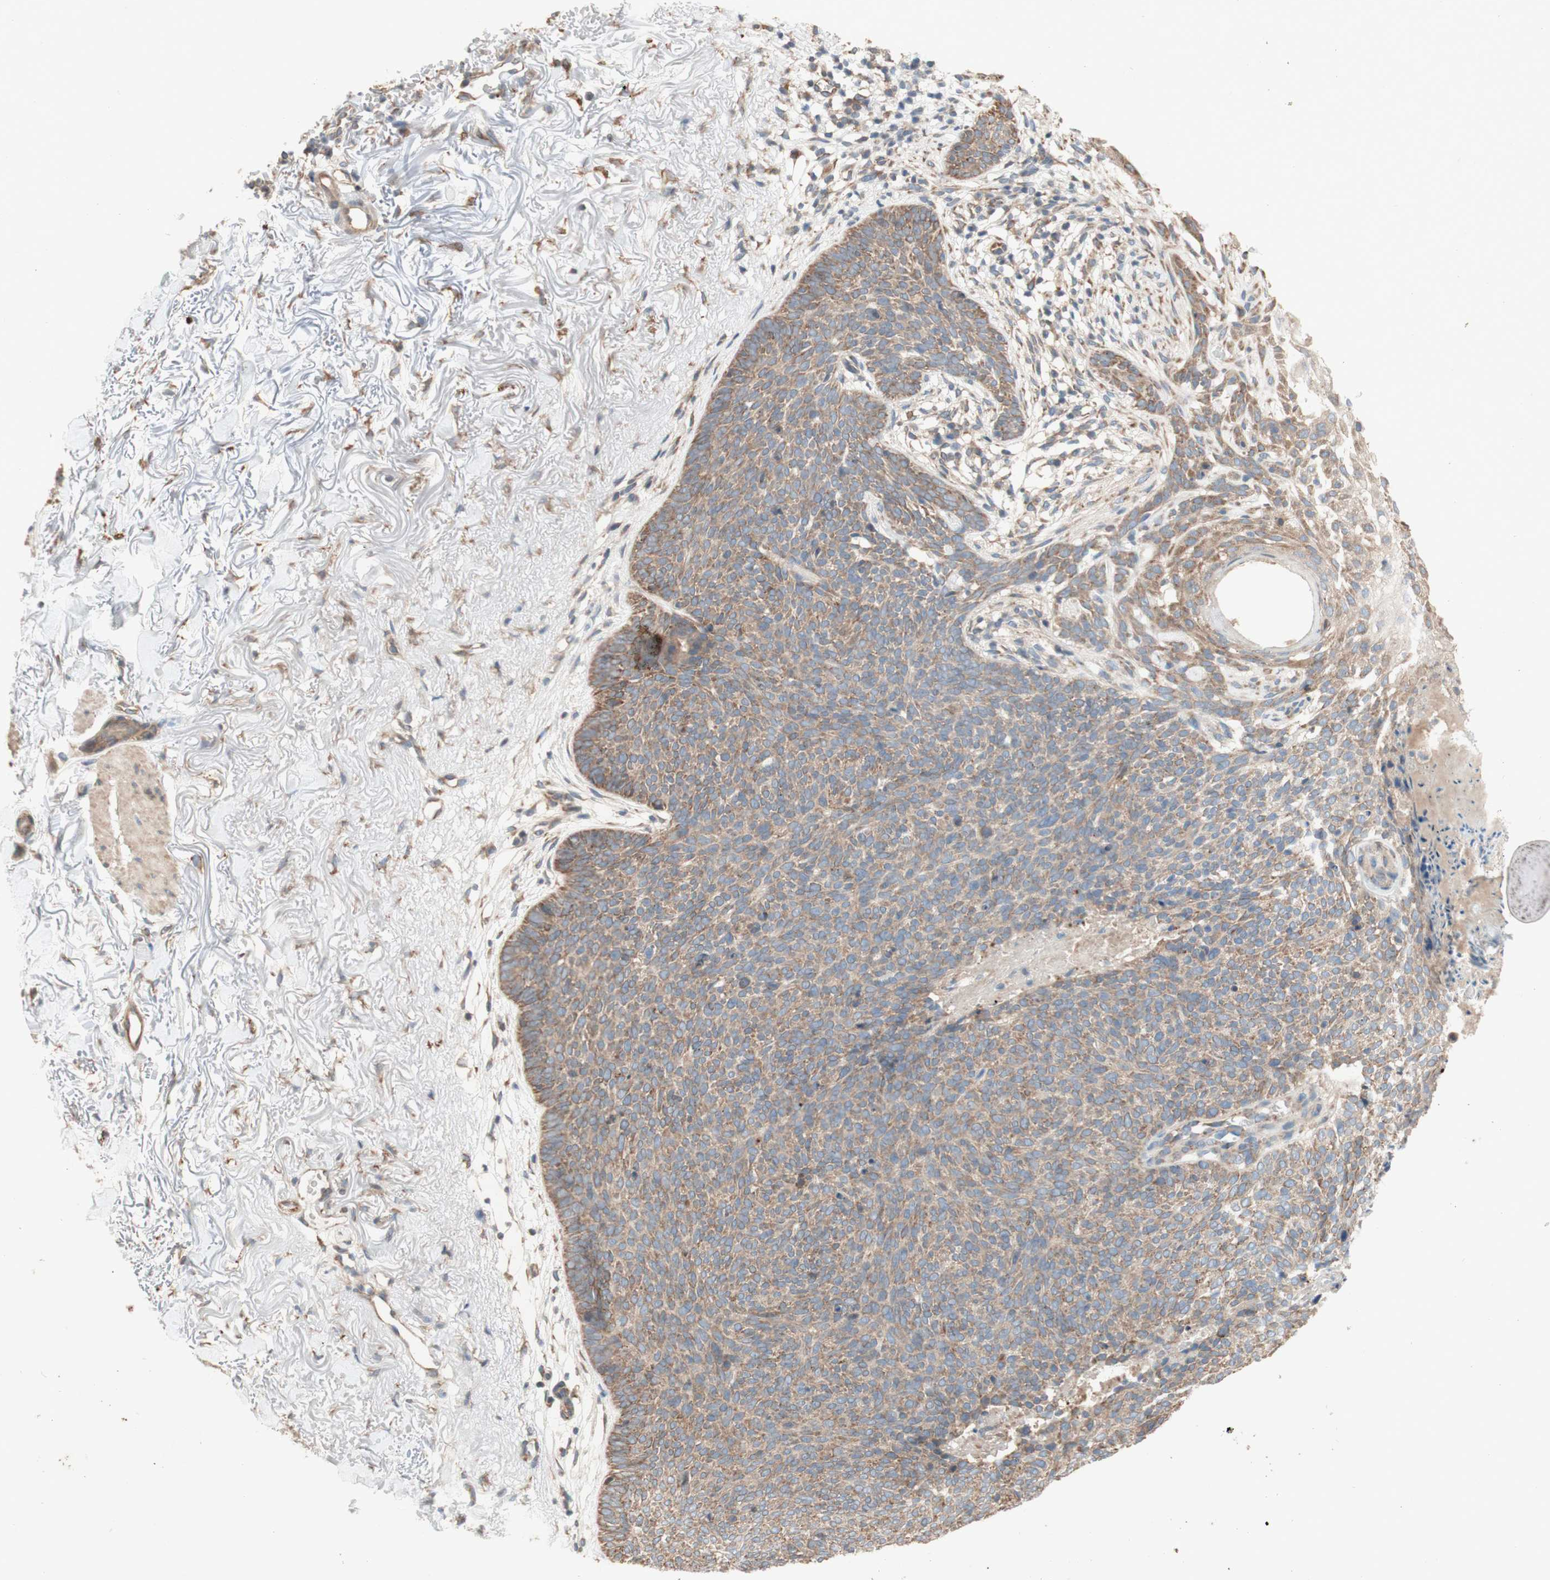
{"staining": {"intensity": "moderate", "quantity": ">75%", "location": "cytoplasmic/membranous"}, "tissue": "skin cancer", "cell_type": "Tumor cells", "image_type": "cancer", "snomed": [{"axis": "morphology", "description": "Normal tissue, NOS"}, {"axis": "morphology", "description": "Basal cell carcinoma"}, {"axis": "topography", "description": "Skin"}], "caption": "This is a micrograph of immunohistochemistry (IHC) staining of skin basal cell carcinoma, which shows moderate positivity in the cytoplasmic/membranous of tumor cells.", "gene": "SOCS2", "patient": {"sex": "female", "age": 70}}